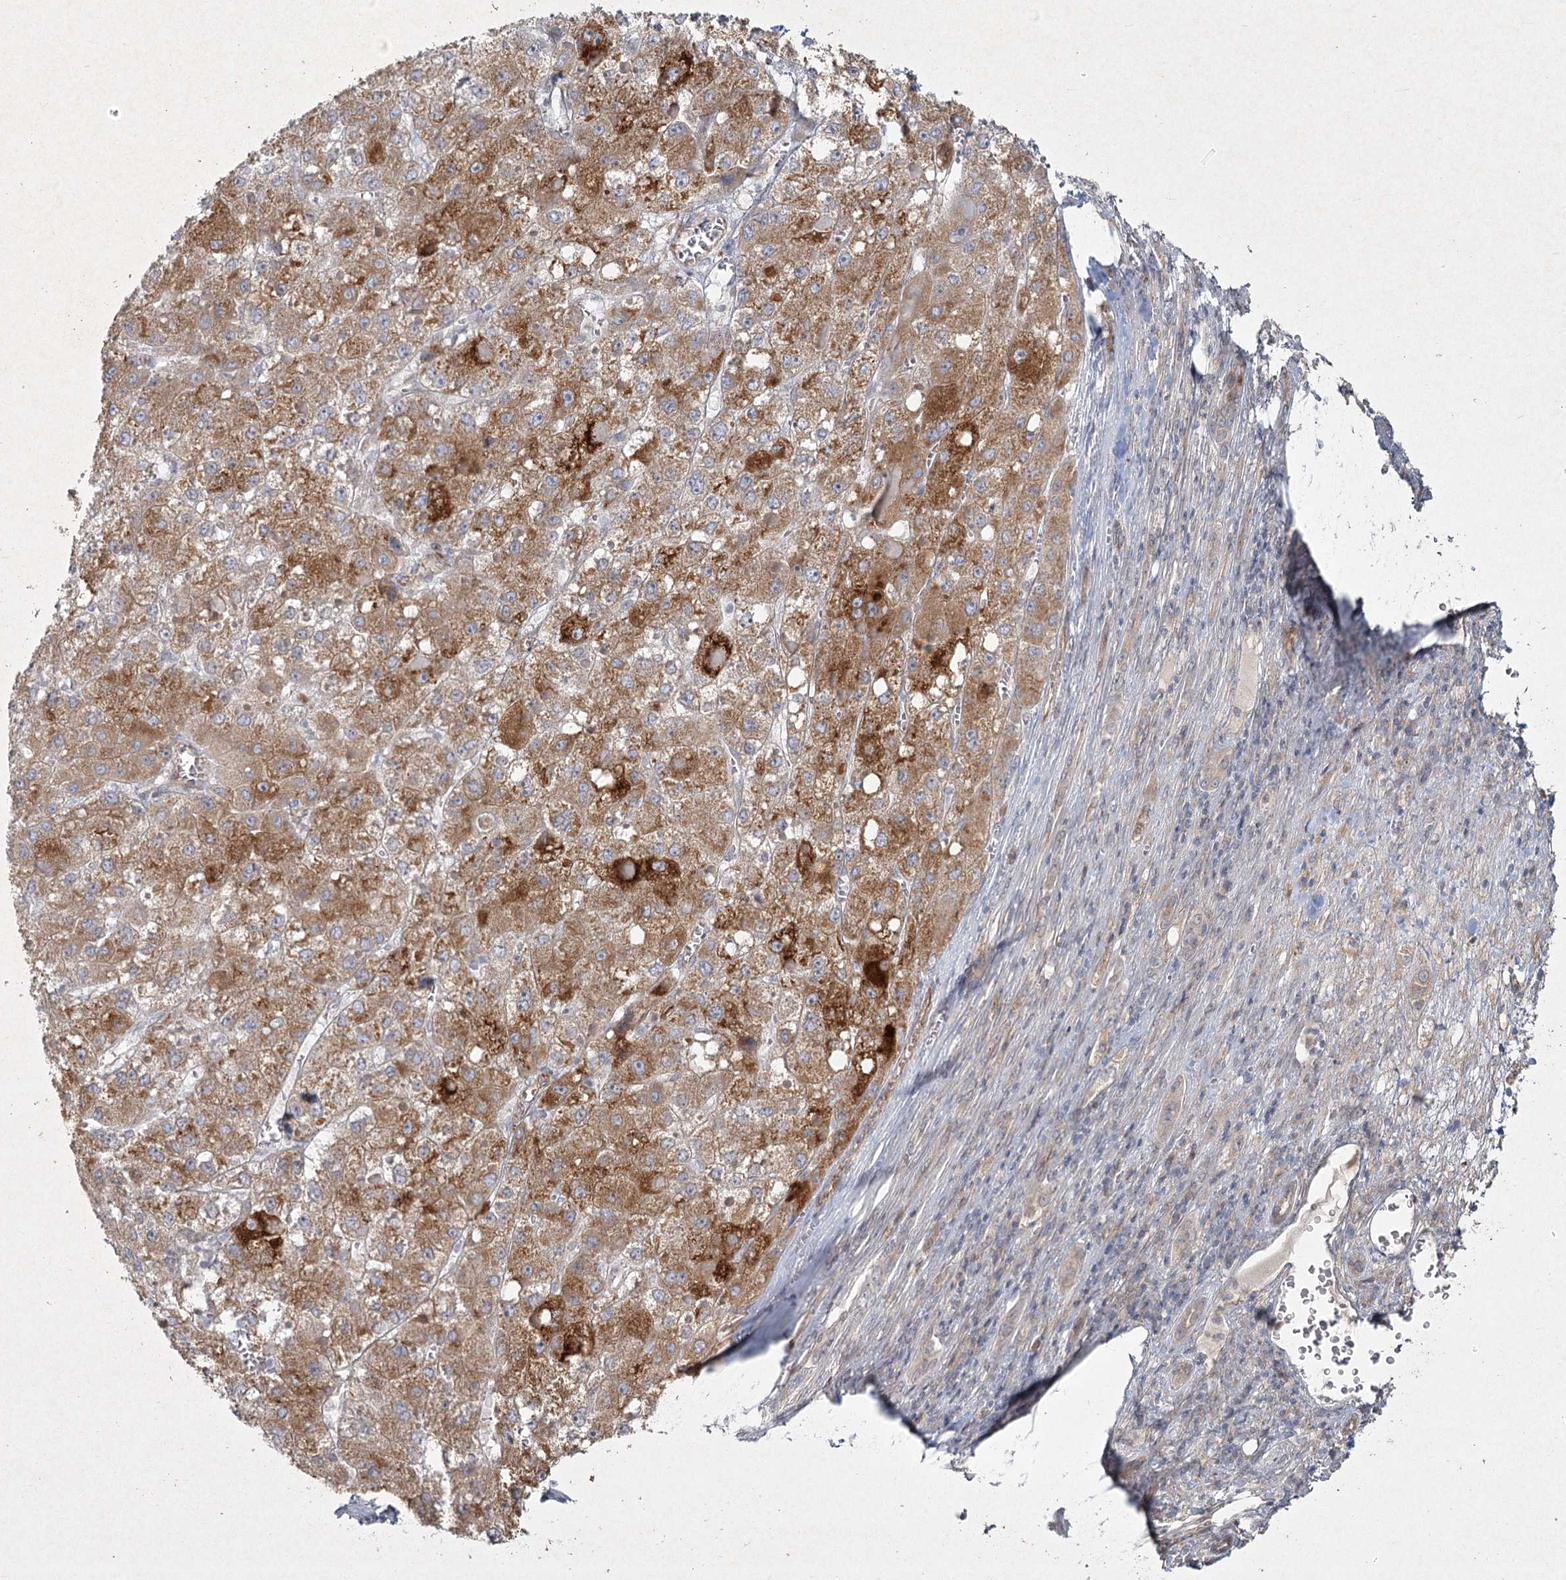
{"staining": {"intensity": "moderate", "quantity": ">75%", "location": "cytoplasmic/membranous"}, "tissue": "liver cancer", "cell_type": "Tumor cells", "image_type": "cancer", "snomed": [{"axis": "morphology", "description": "Carcinoma, Hepatocellular, NOS"}, {"axis": "topography", "description": "Liver"}], "caption": "Tumor cells show medium levels of moderate cytoplasmic/membranous expression in about >75% of cells in human liver hepatocellular carcinoma.", "gene": "LRP2BP", "patient": {"sex": "female", "age": 73}}